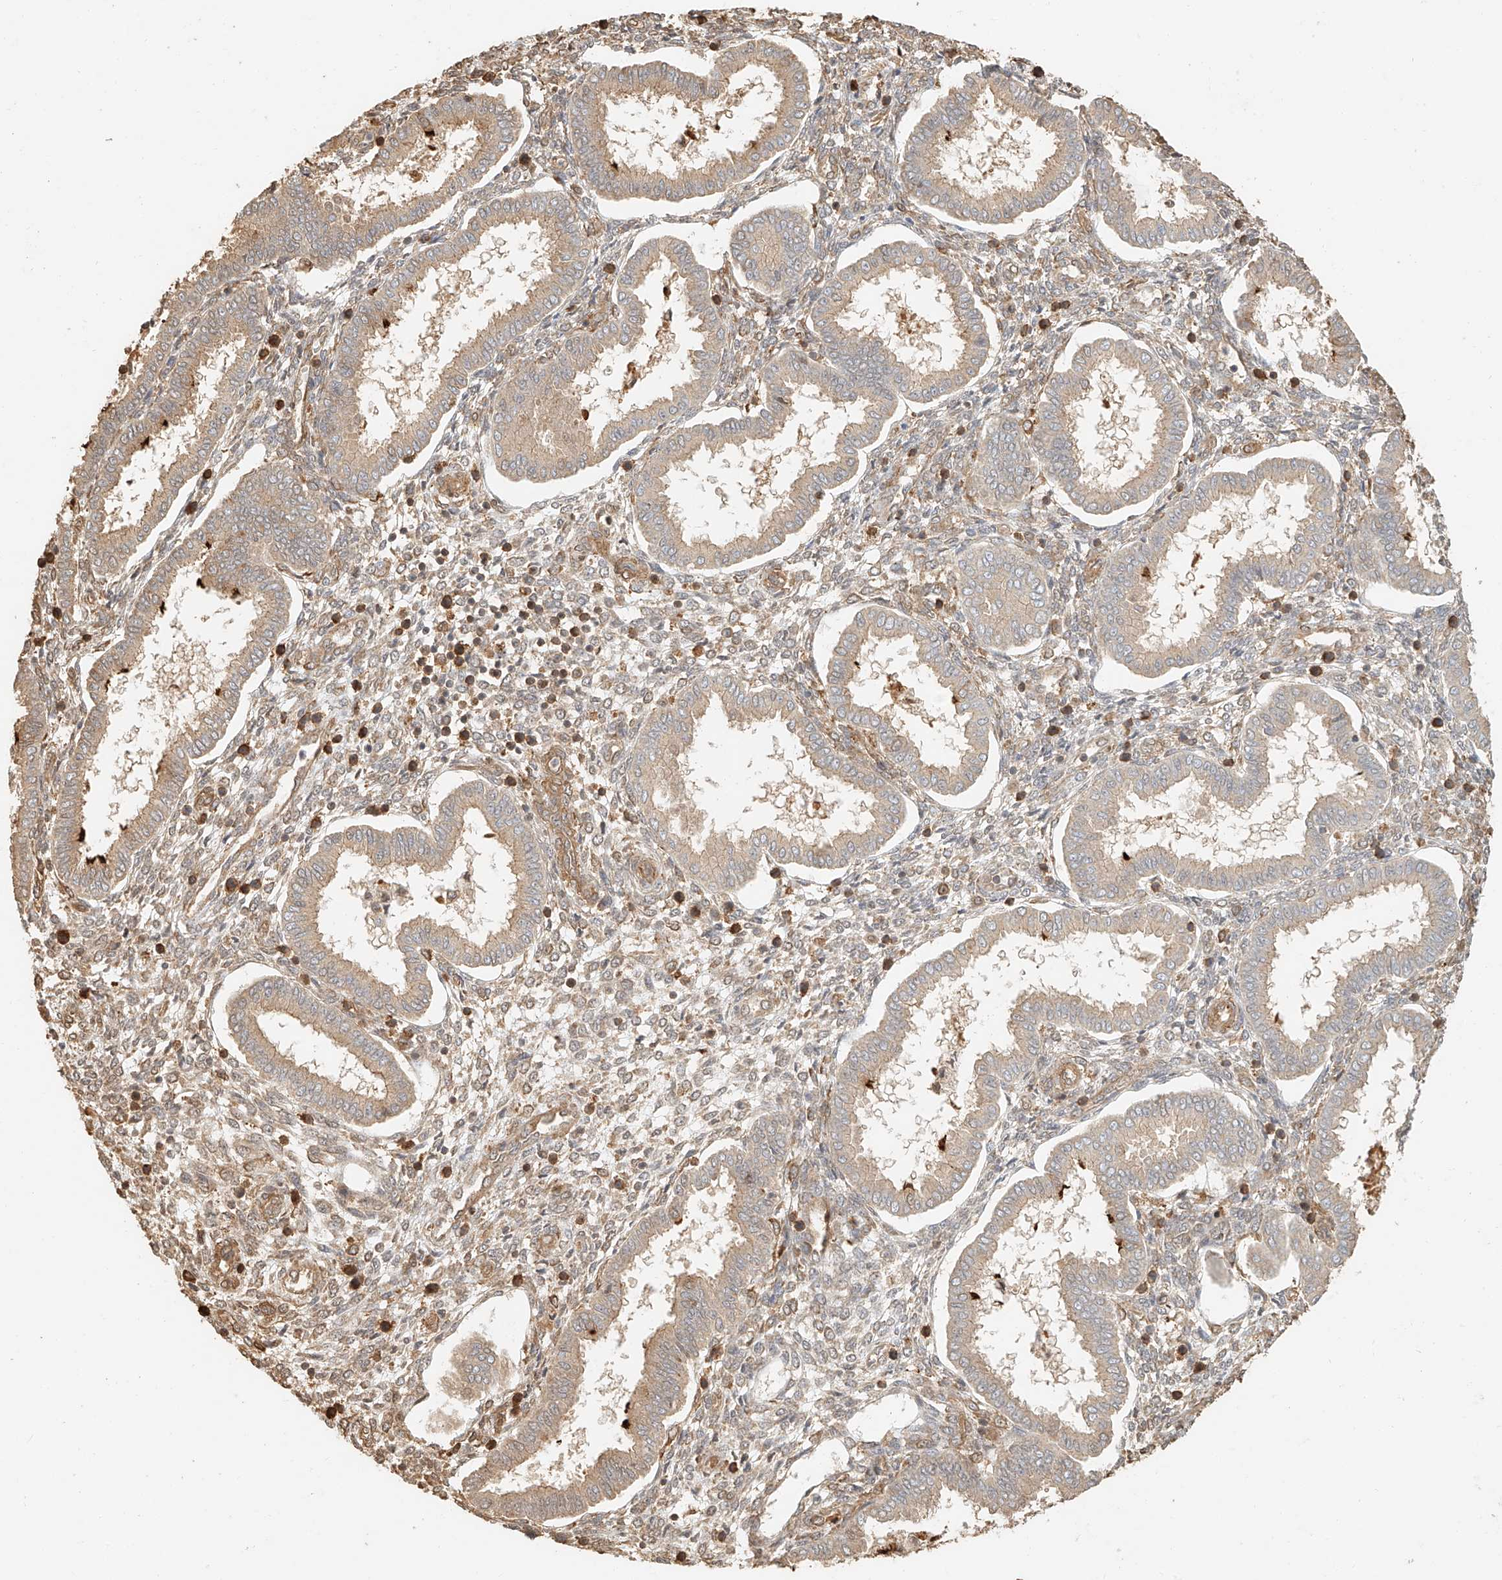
{"staining": {"intensity": "strong", "quantity": "25%-75%", "location": "cytoplasmic/membranous"}, "tissue": "endometrium", "cell_type": "Cells in endometrial stroma", "image_type": "normal", "snomed": [{"axis": "morphology", "description": "Normal tissue, NOS"}, {"axis": "topography", "description": "Endometrium"}], "caption": "Cells in endometrial stroma reveal high levels of strong cytoplasmic/membranous staining in approximately 25%-75% of cells in normal endometrium. (DAB IHC, brown staining for protein, blue staining for nuclei).", "gene": "NAP1L1", "patient": {"sex": "female", "age": 24}}